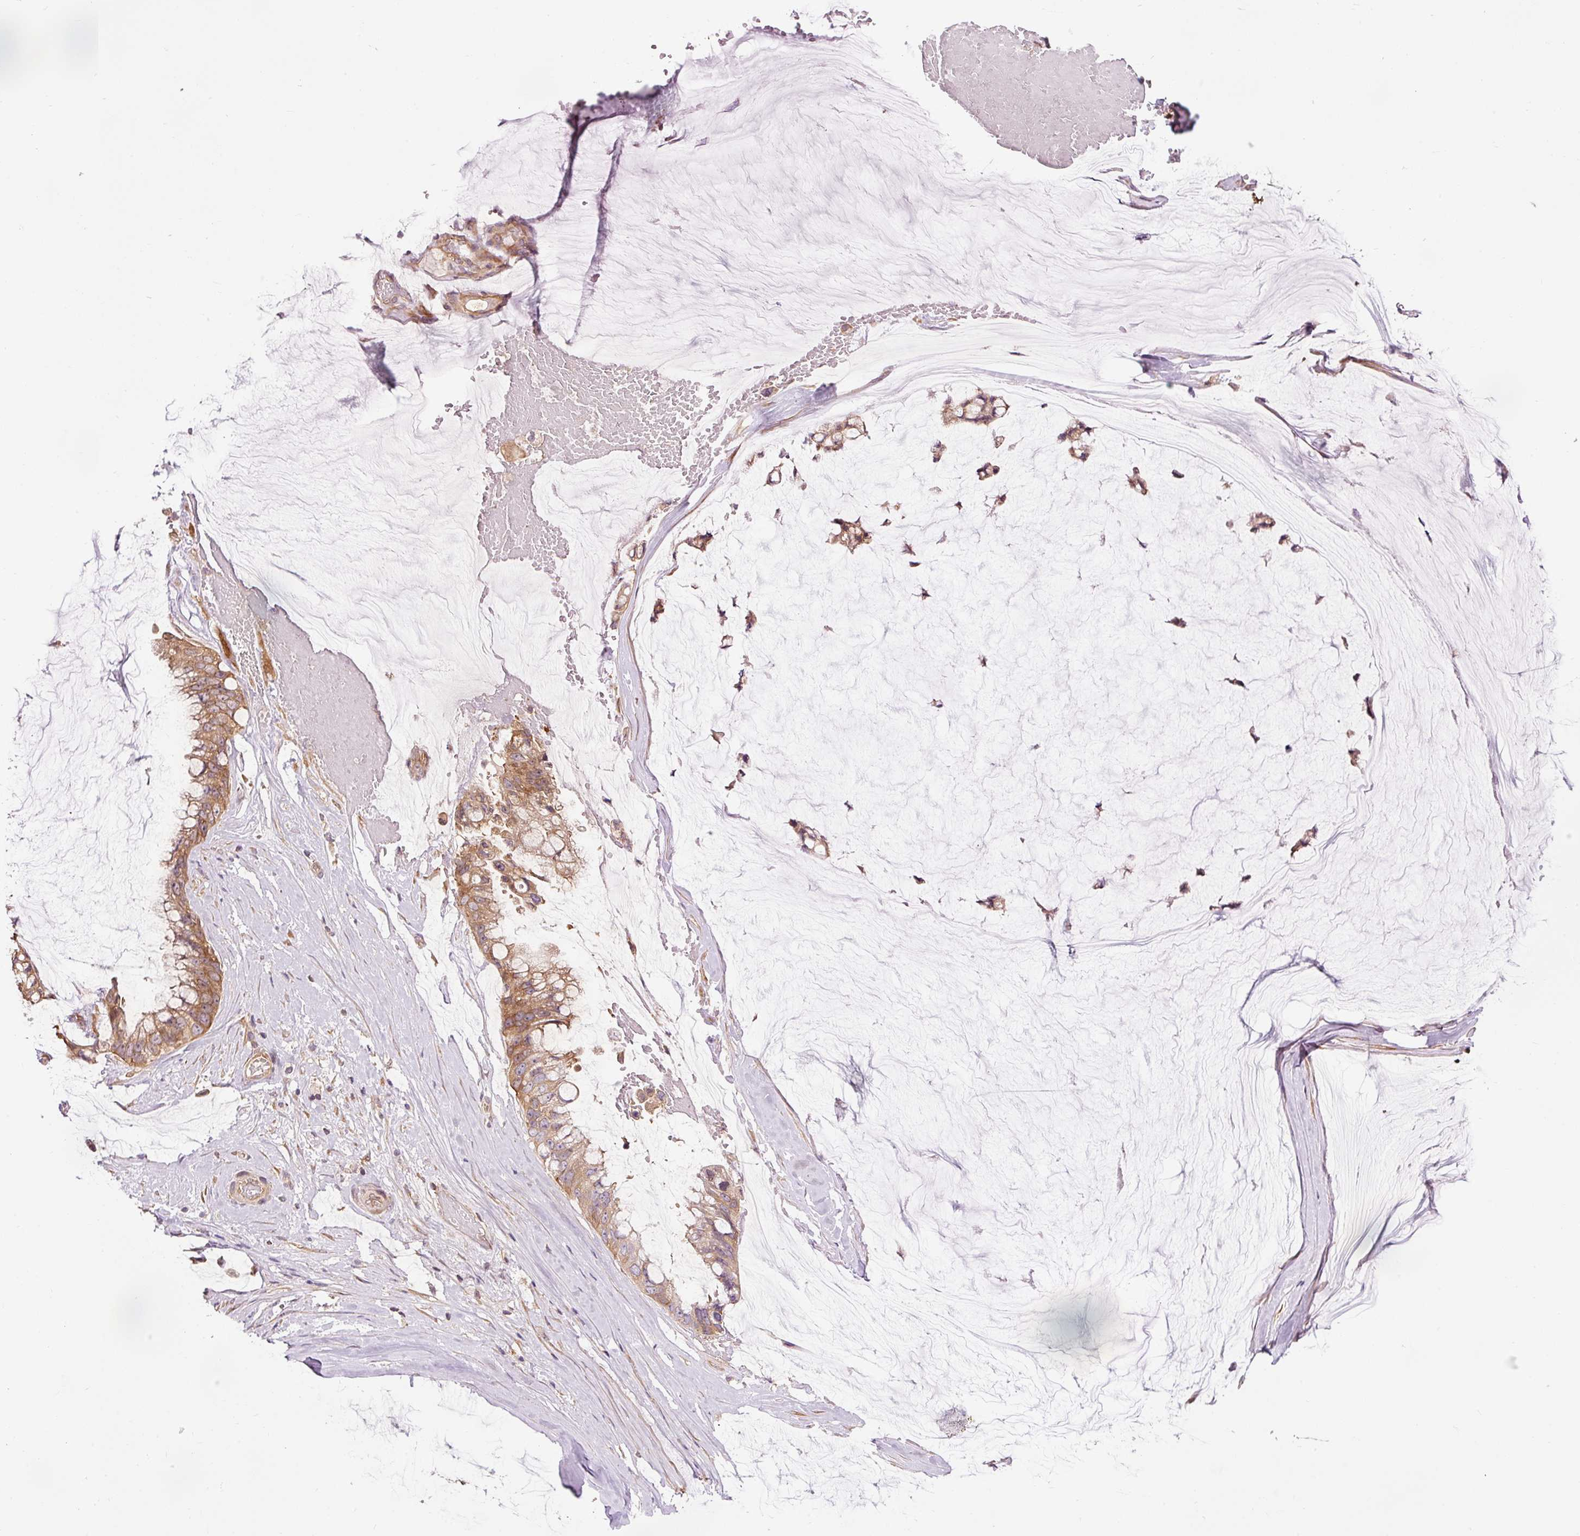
{"staining": {"intensity": "moderate", "quantity": ">75%", "location": "cytoplasmic/membranous"}, "tissue": "ovarian cancer", "cell_type": "Tumor cells", "image_type": "cancer", "snomed": [{"axis": "morphology", "description": "Cystadenocarcinoma, mucinous, NOS"}, {"axis": "topography", "description": "Ovary"}], "caption": "There is medium levels of moderate cytoplasmic/membranous expression in tumor cells of mucinous cystadenocarcinoma (ovarian), as demonstrated by immunohistochemical staining (brown color).", "gene": "PDAP1", "patient": {"sex": "female", "age": 39}}